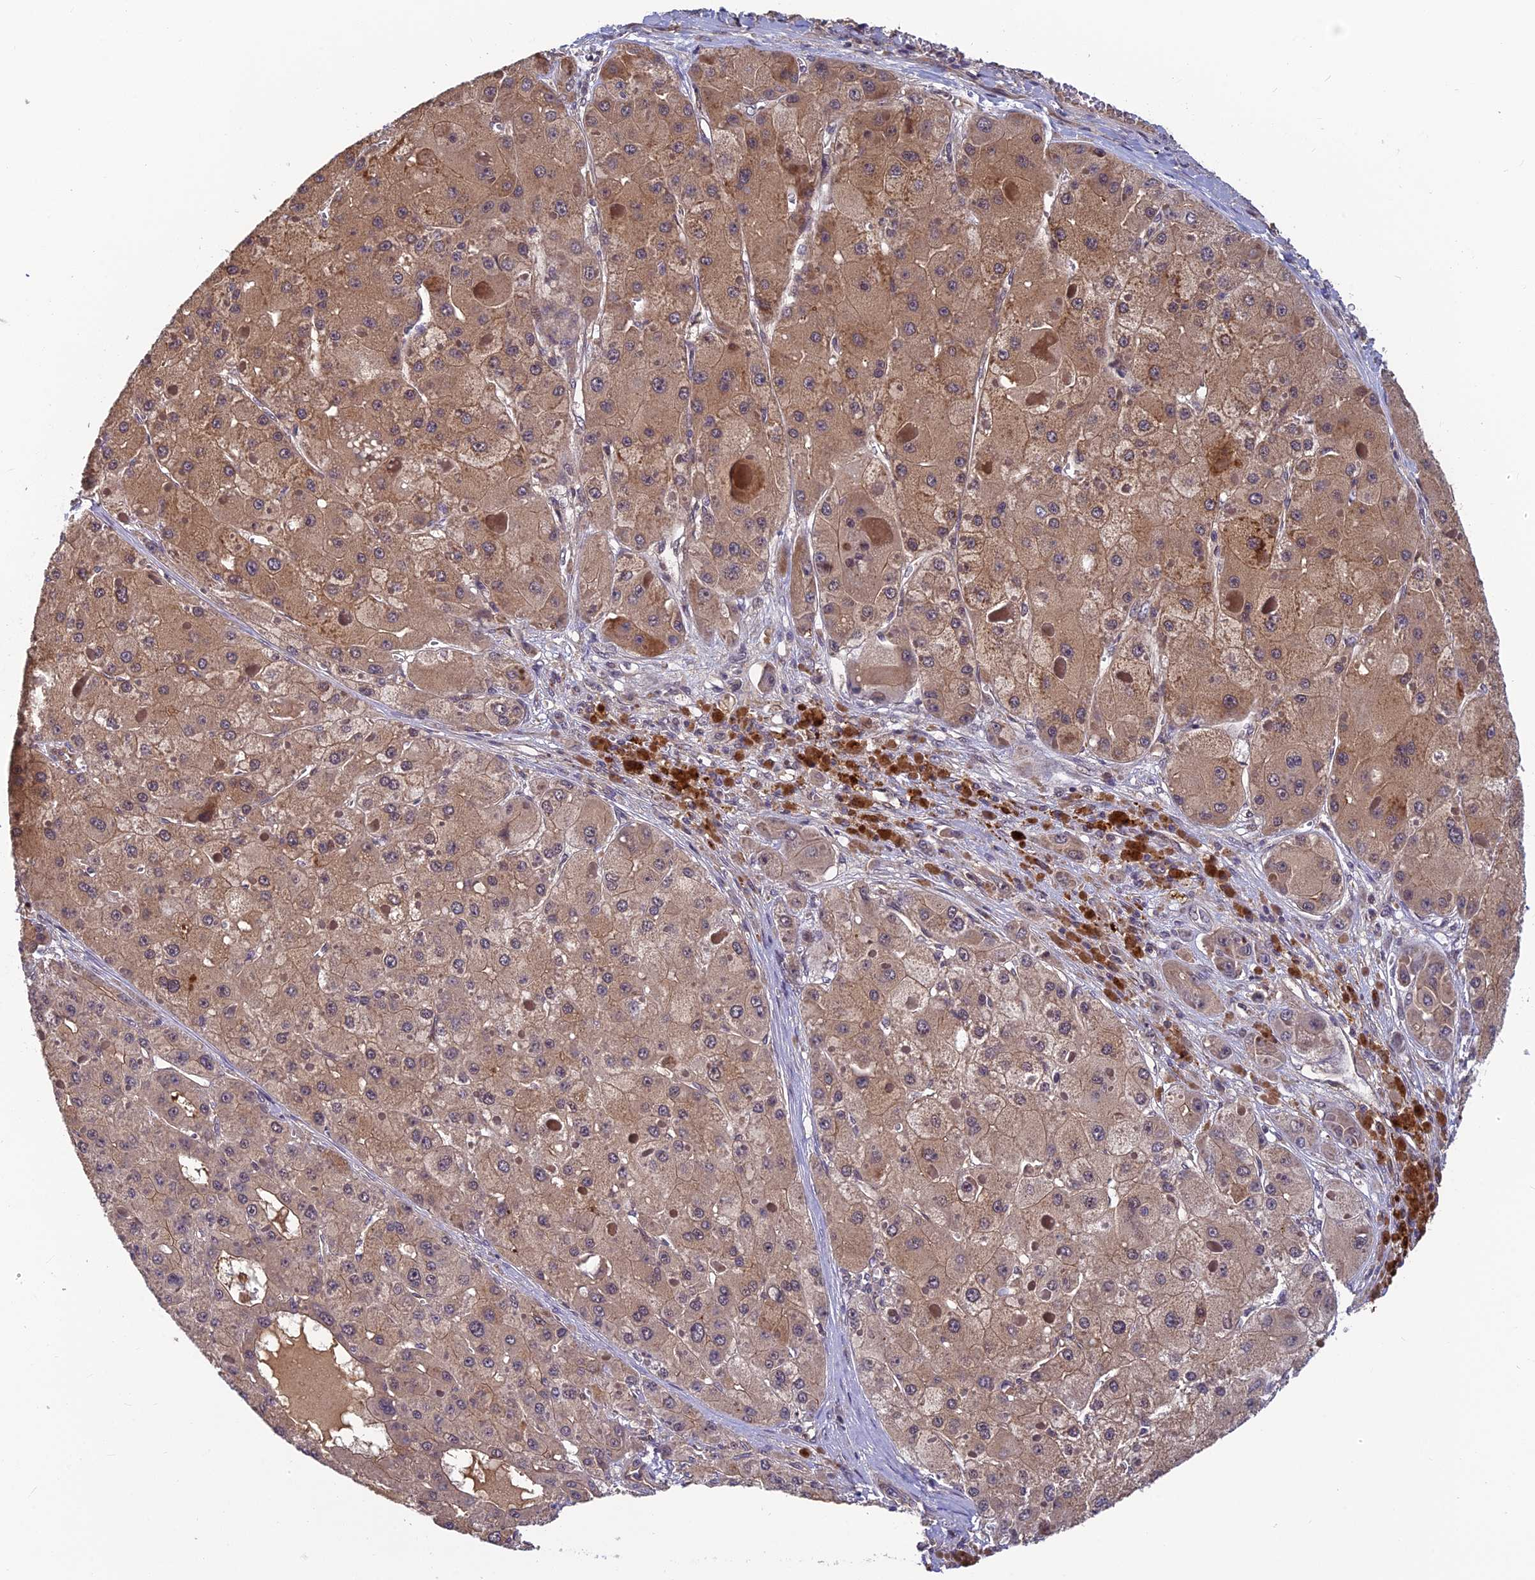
{"staining": {"intensity": "moderate", "quantity": "25%-75%", "location": "cytoplasmic/membranous"}, "tissue": "liver cancer", "cell_type": "Tumor cells", "image_type": "cancer", "snomed": [{"axis": "morphology", "description": "Carcinoma, Hepatocellular, NOS"}, {"axis": "topography", "description": "Liver"}], "caption": "Moderate cytoplasmic/membranous protein expression is seen in about 25%-75% of tumor cells in hepatocellular carcinoma (liver). (DAB IHC with brightfield microscopy, high magnification).", "gene": "PIKFYVE", "patient": {"sex": "female", "age": 73}}